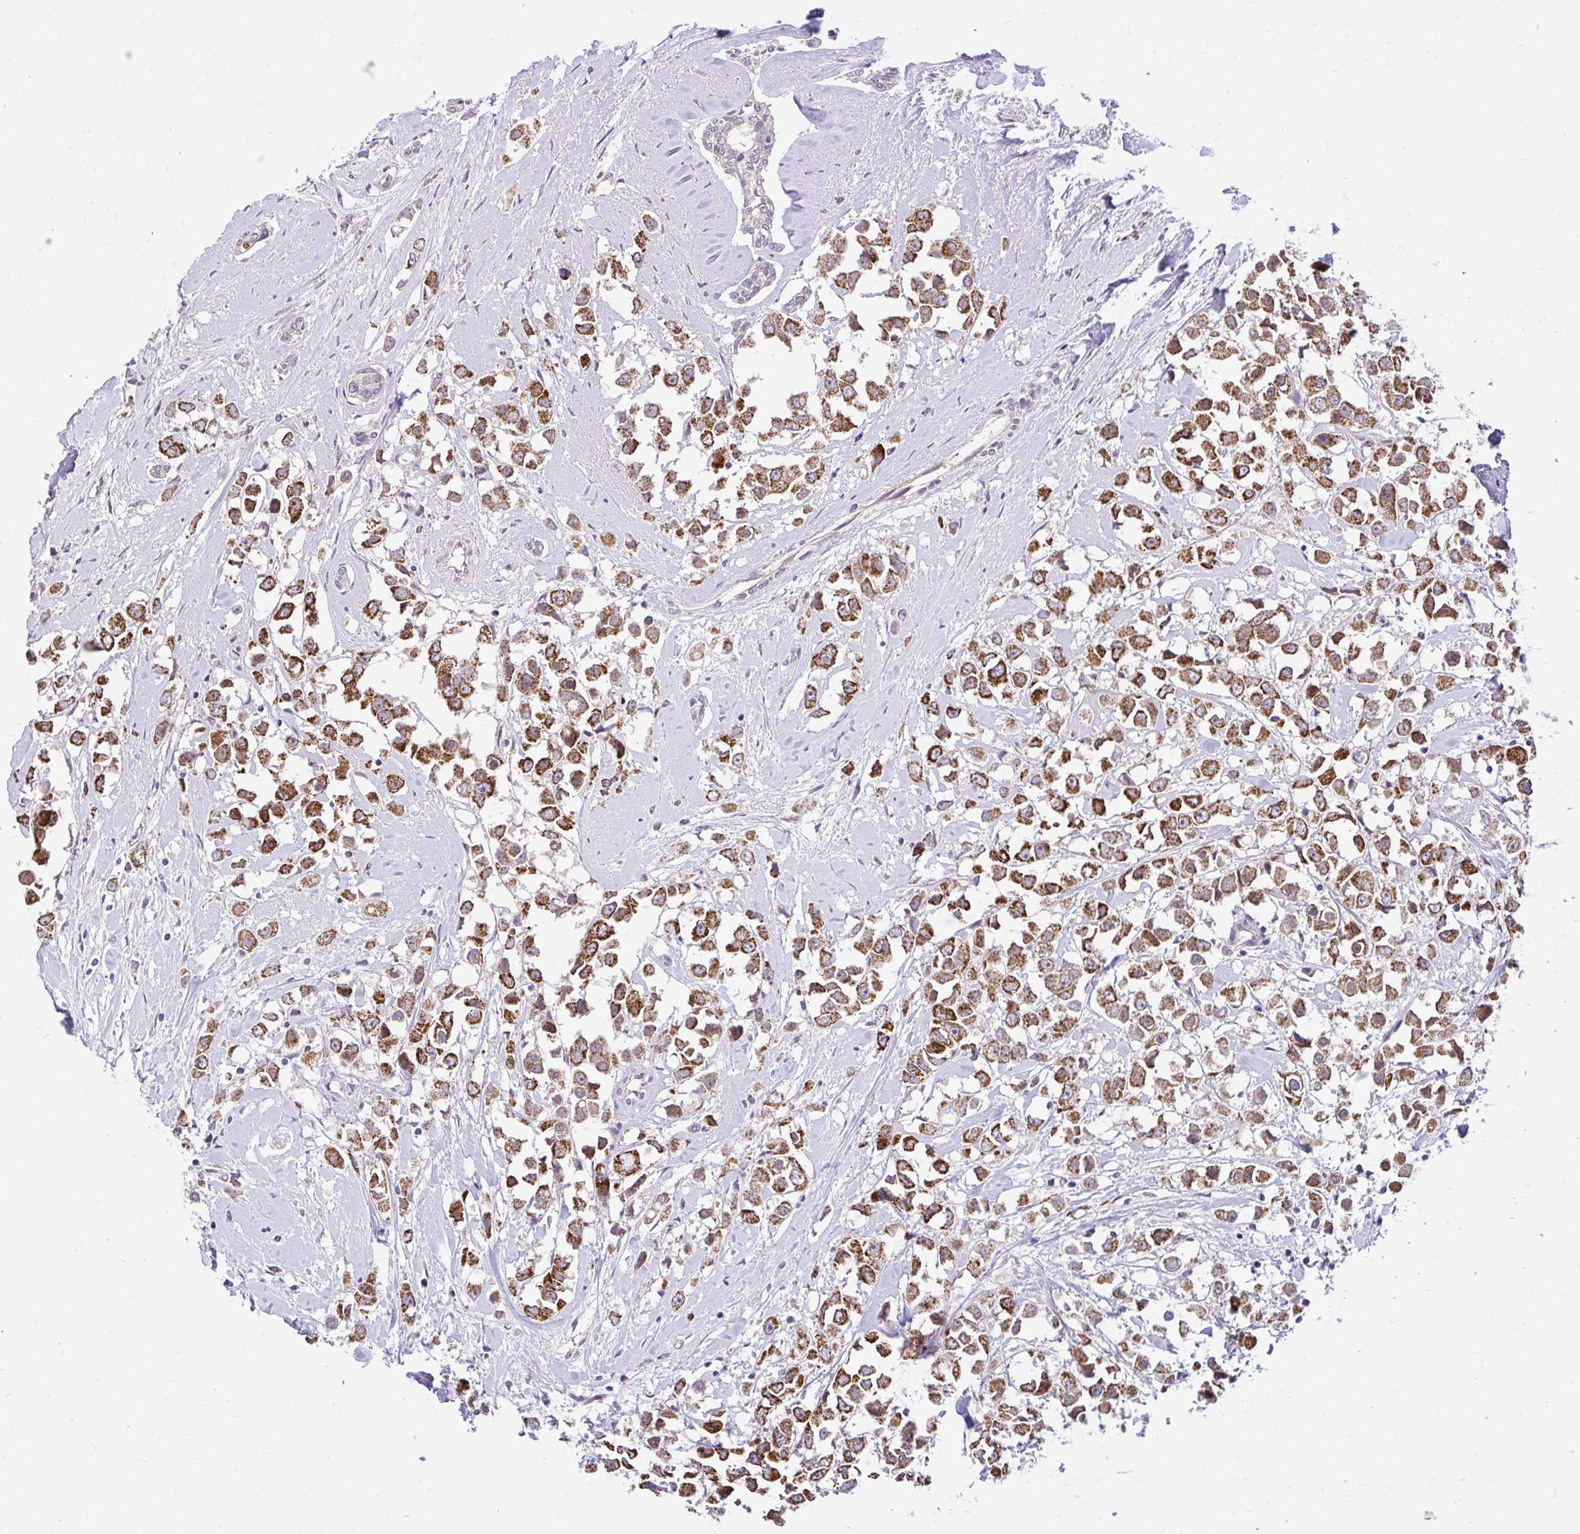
{"staining": {"intensity": "strong", "quantity": ">75%", "location": "cytoplasmic/membranous"}, "tissue": "breast cancer", "cell_type": "Tumor cells", "image_type": "cancer", "snomed": [{"axis": "morphology", "description": "Duct carcinoma"}, {"axis": "topography", "description": "Breast"}], "caption": "This photomicrograph reveals breast infiltrating ductal carcinoma stained with IHC to label a protein in brown. The cytoplasmic/membranous of tumor cells show strong positivity for the protein. Nuclei are counter-stained blue.", "gene": "PYCR2", "patient": {"sex": "female", "age": 61}}